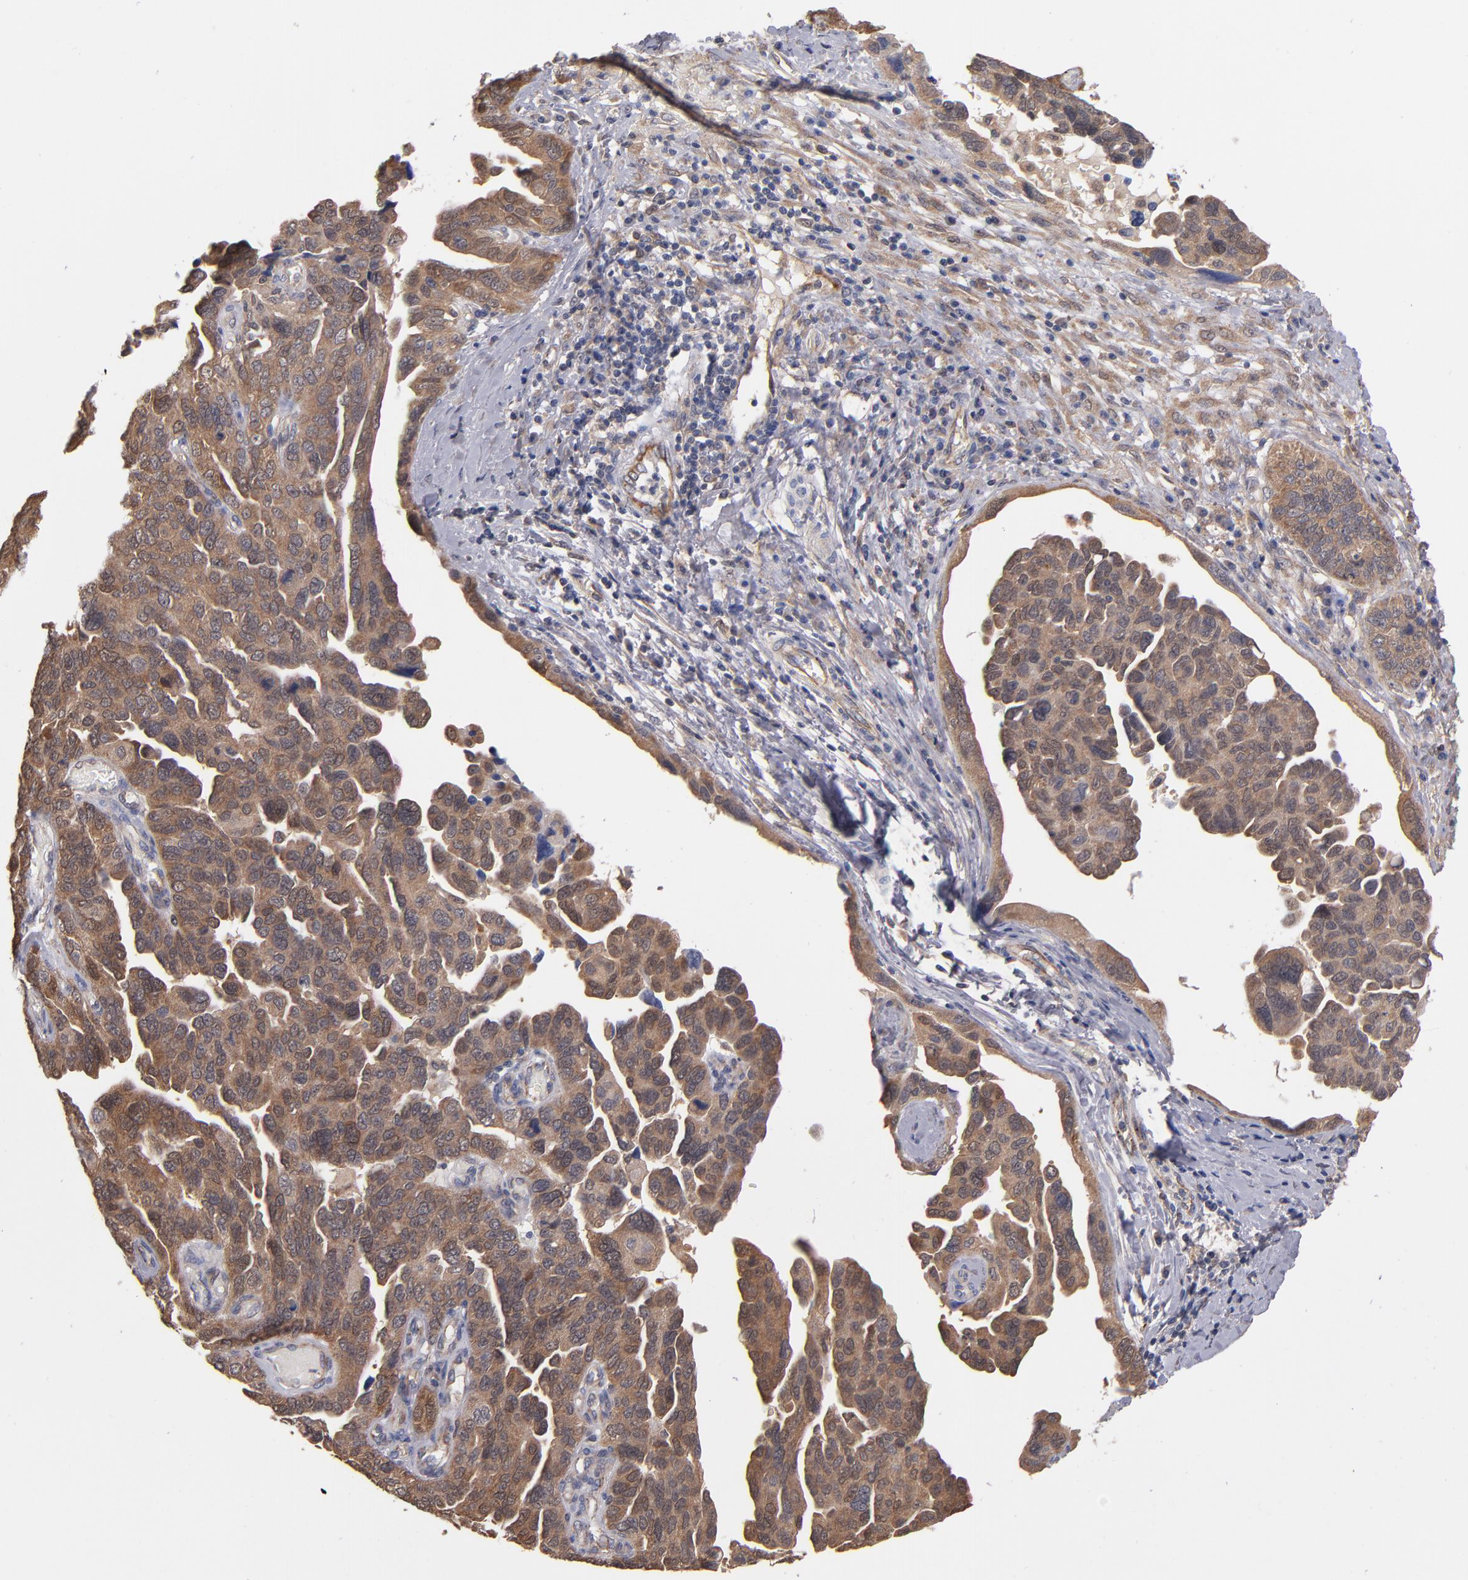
{"staining": {"intensity": "moderate", "quantity": ">75%", "location": "cytoplasmic/membranous"}, "tissue": "ovarian cancer", "cell_type": "Tumor cells", "image_type": "cancer", "snomed": [{"axis": "morphology", "description": "Cystadenocarcinoma, serous, NOS"}, {"axis": "topography", "description": "Ovary"}], "caption": "The histopathology image demonstrates immunohistochemical staining of serous cystadenocarcinoma (ovarian). There is moderate cytoplasmic/membranous positivity is present in about >75% of tumor cells.", "gene": "GMFG", "patient": {"sex": "female", "age": 64}}